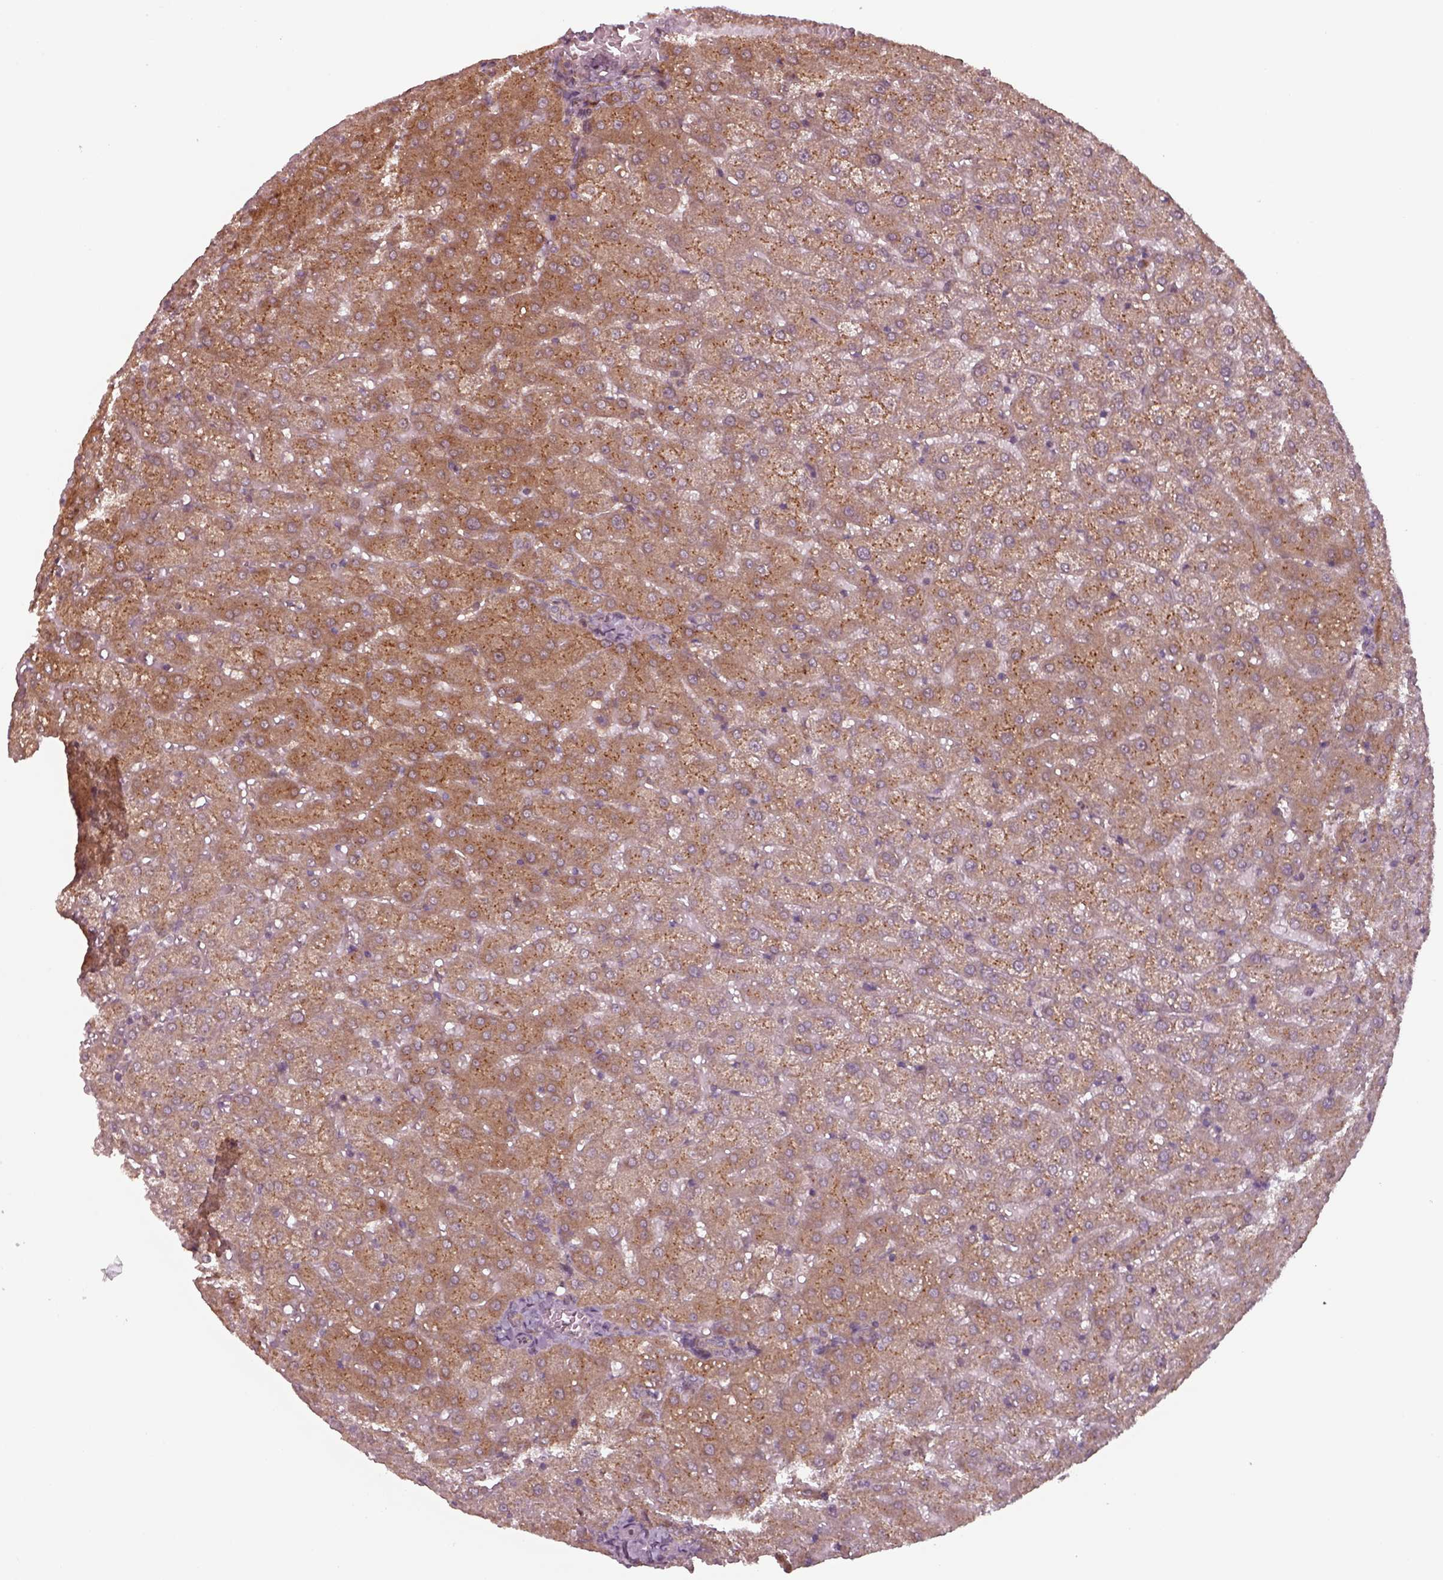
{"staining": {"intensity": "weak", "quantity": ">75%", "location": "cytoplasmic/membranous"}, "tissue": "liver", "cell_type": "Cholangiocytes", "image_type": "normal", "snomed": [{"axis": "morphology", "description": "Normal tissue, NOS"}, {"axis": "topography", "description": "Liver"}], "caption": "Protein analysis of unremarkable liver reveals weak cytoplasmic/membranous staining in approximately >75% of cholangiocytes.", "gene": "CHMP3", "patient": {"sex": "female", "age": 50}}